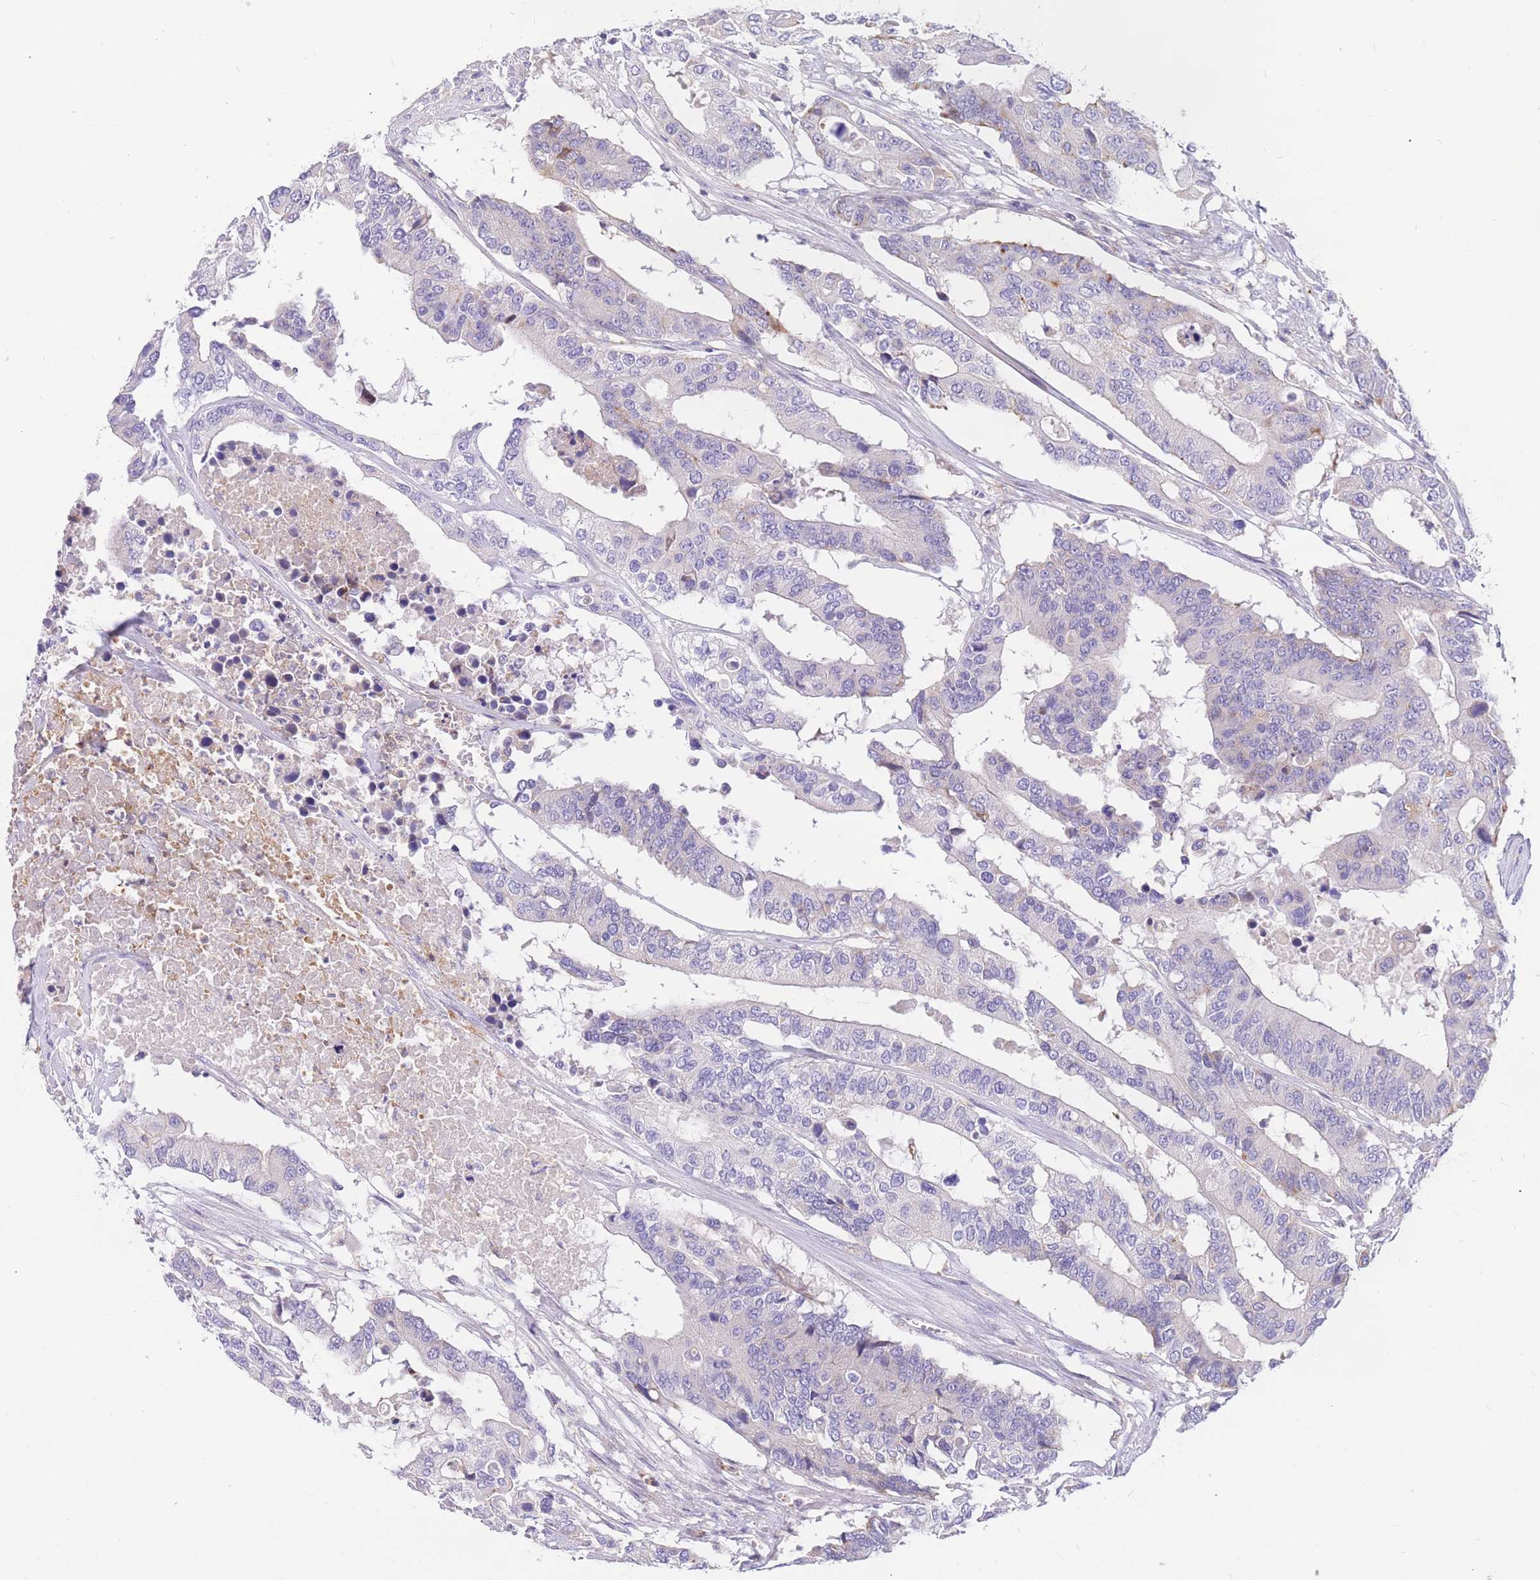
{"staining": {"intensity": "weak", "quantity": "<25%", "location": "cytoplasmic/membranous"}, "tissue": "colorectal cancer", "cell_type": "Tumor cells", "image_type": "cancer", "snomed": [{"axis": "morphology", "description": "Adenocarcinoma, NOS"}, {"axis": "topography", "description": "Colon"}], "caption": "IHC photomicrograph of neoplastic tissue: human colorectal cancer stained with DAB demonstrates no significant protein positivity in tumor cells.", "gene": "SULT1A1", "patient": {"sex": "male", "age": 77}}